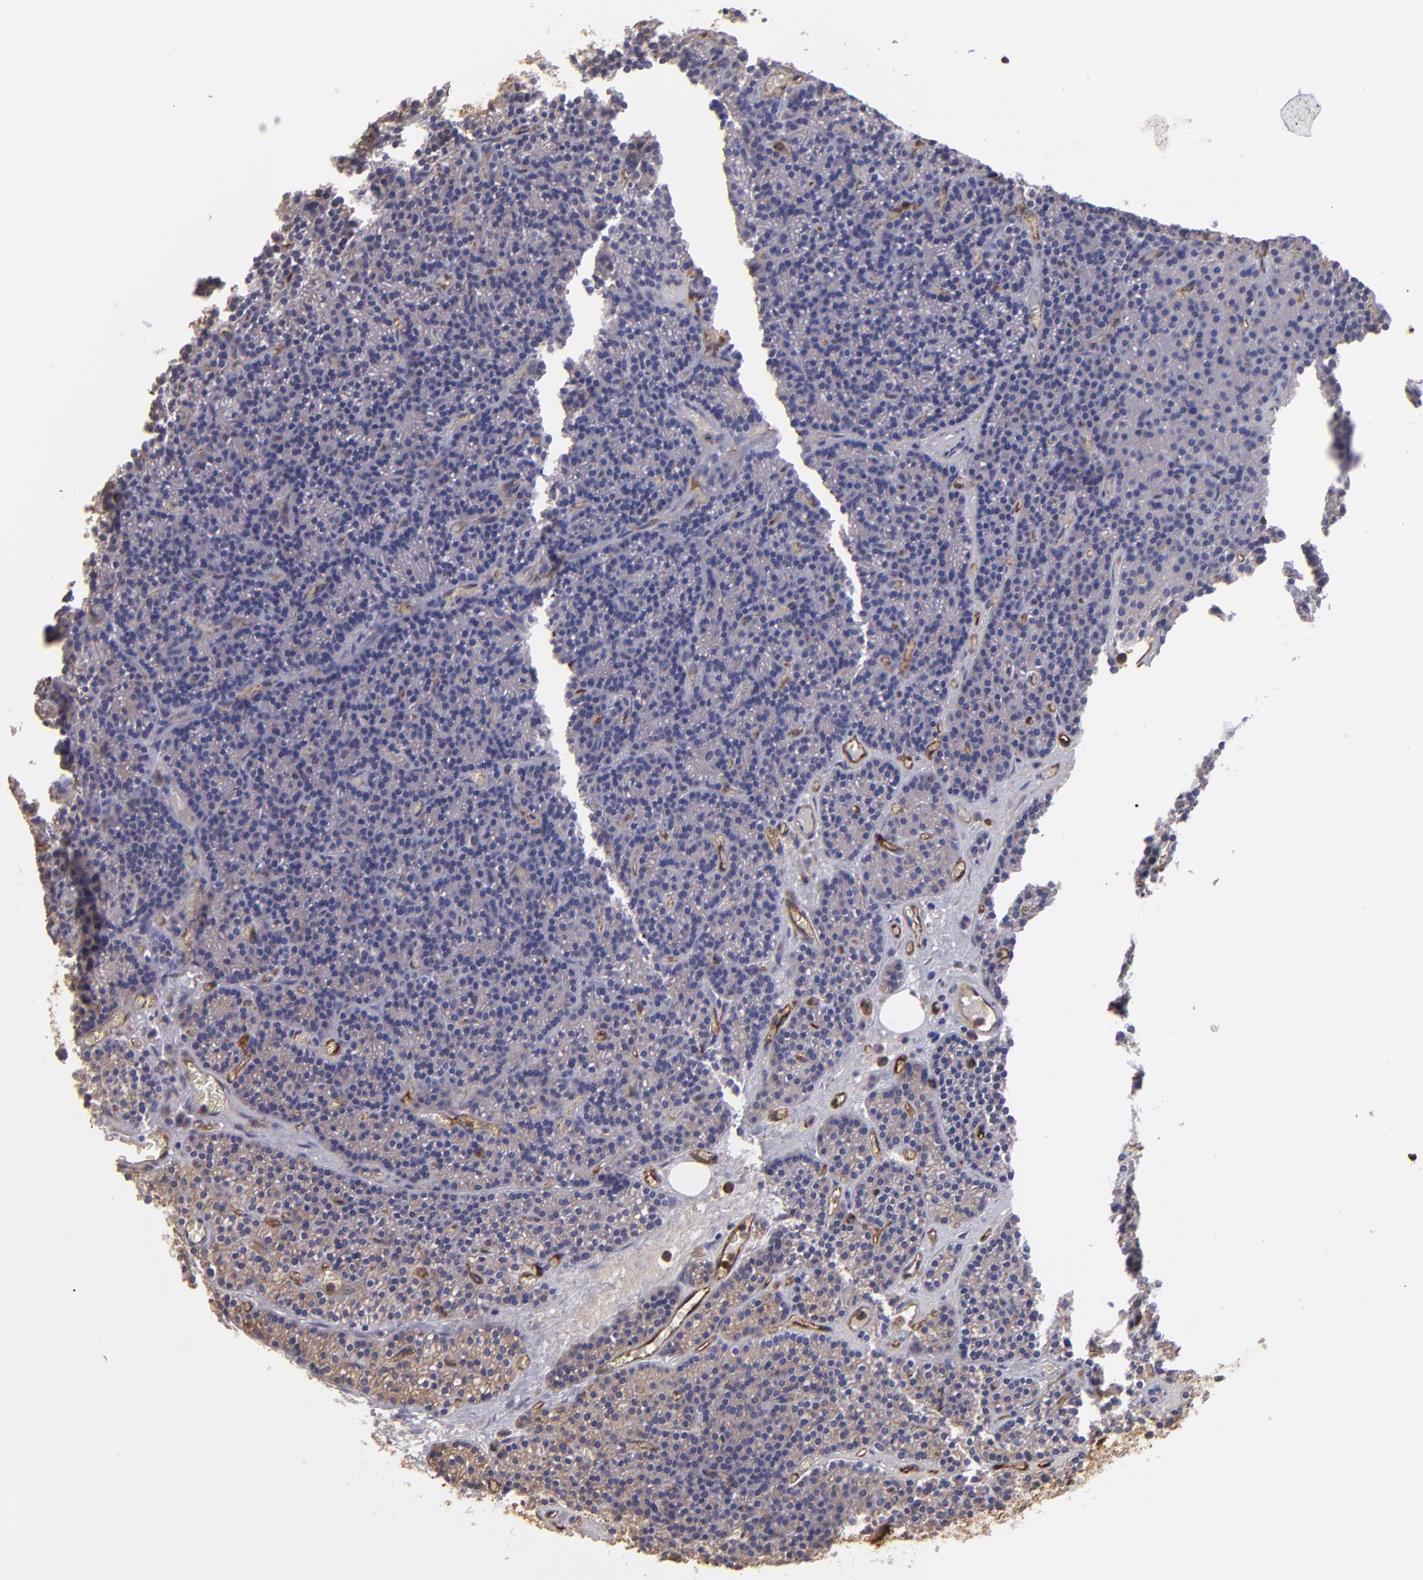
{"staining": {"intensity": "weak", "quantity": ">75%", "location": "cytoplasmic/membranous"}, "tissue": "parathyroid gland", "cell_type": "Glandular cells", "image_type": "normal", "snomed": [{"axis": "morphology", "description": "Normal tissue, NOS"}, {"axis": "topography", "description": "Parathyroid gland"}], "caption": "Human parathyroid gland stained for a protein (brown) displays weak cytoplasmic/membranous positive expression in approximately >75% of glandular cells.", "gene": "DYSF", "patient": {"sex": "male", "age": 57}}